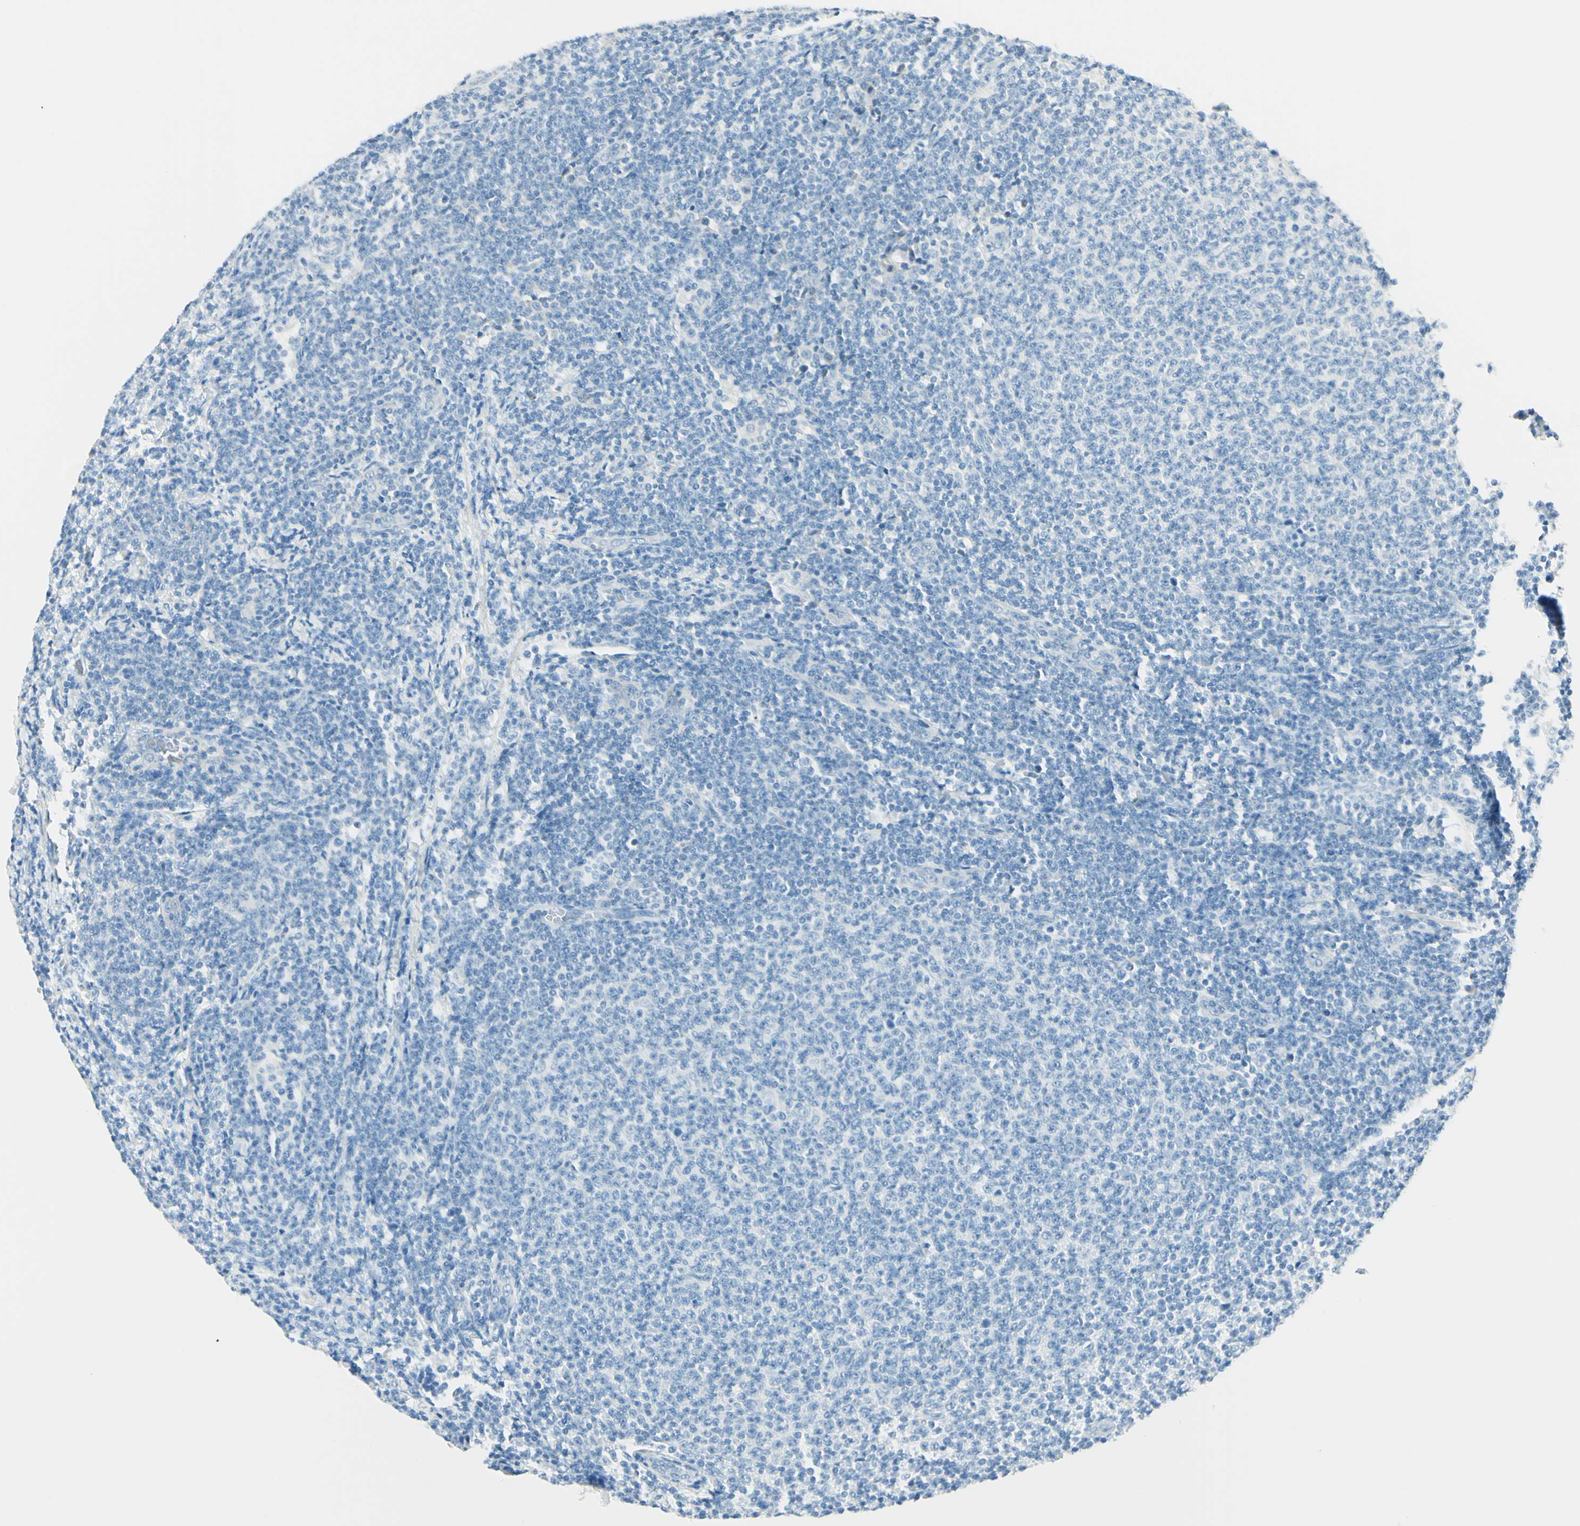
{"staining": {"intensity": "negative", "quantity": "none", "location": "none"}, "tissue": "lymphoma", "cell_type": "Tumor cells", "image_type": "cancer", "snomed": [{"axis": "morphology", "description": "Malignant lymphoma, non-Hodgkin's type, Low grade"}, {"axis": "topography", "description": "Lymph node"}], "caption": "Malignant lymphoma, non-Hodgkin's type (low-grade) was stained to show a protein in brown. There is no significant staining in tumor cells.", "gene": "NCBP2L", "patient": {"sex": "male", "age": 66}}